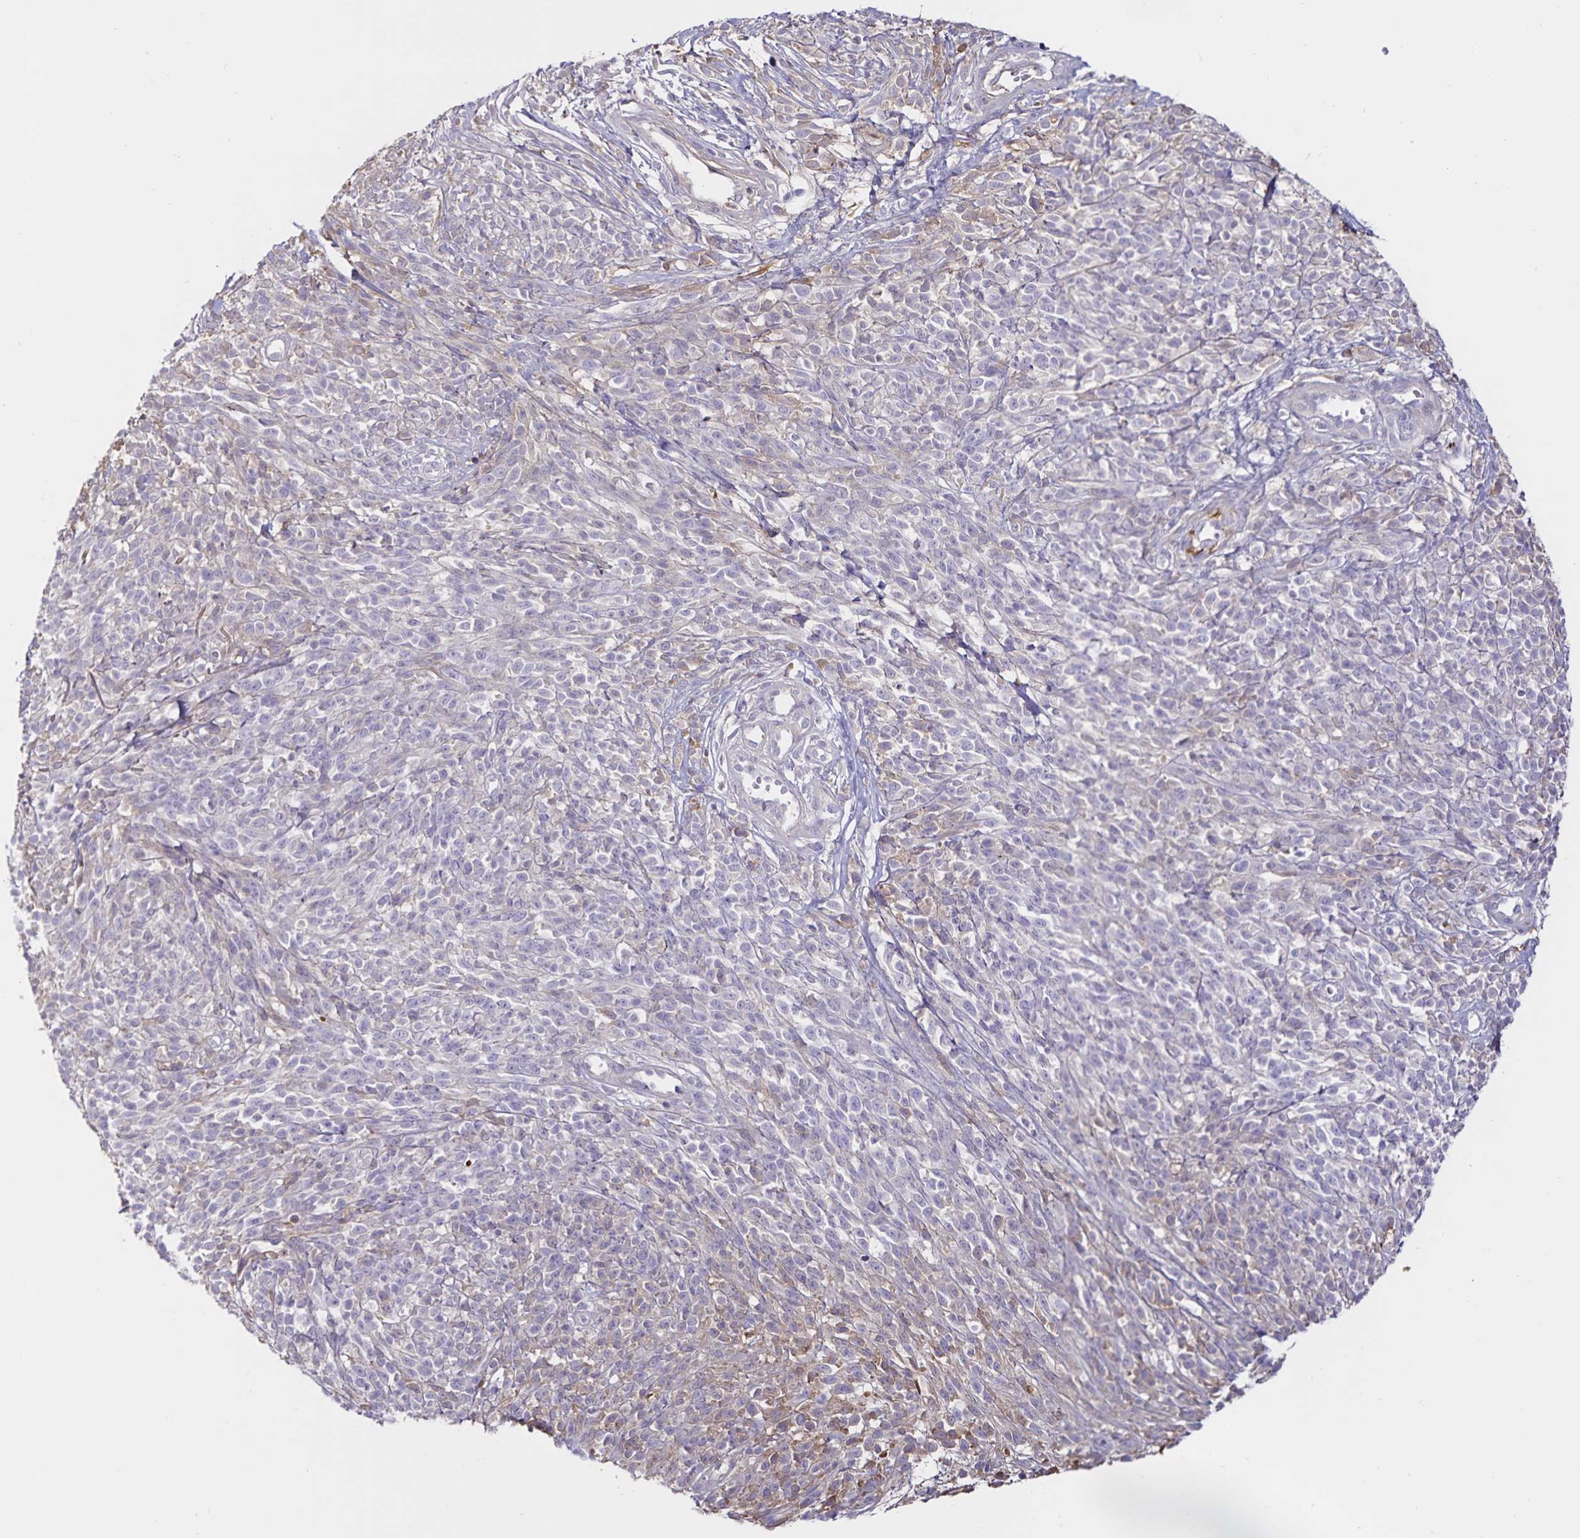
{"staining": {"intensity": "negative", "quantity": "none", "location": "none"}, "tissue": "melanoma", "cell_type": "Tumor cells", "image_type": "cancer", "snomed": [{"axis": "morphology", "description": "Malignant melanoma, NOS"}, {"axis": "topography", "description": "Skin"}, {"axis": "topography", "description": "Skin of trunk"}], "caption": "Micrograph shows no significant protein positivity in tumor cells of malignant melanoma.", "gene": "FGG", "patient": {"sex": "male", "age": 74}}